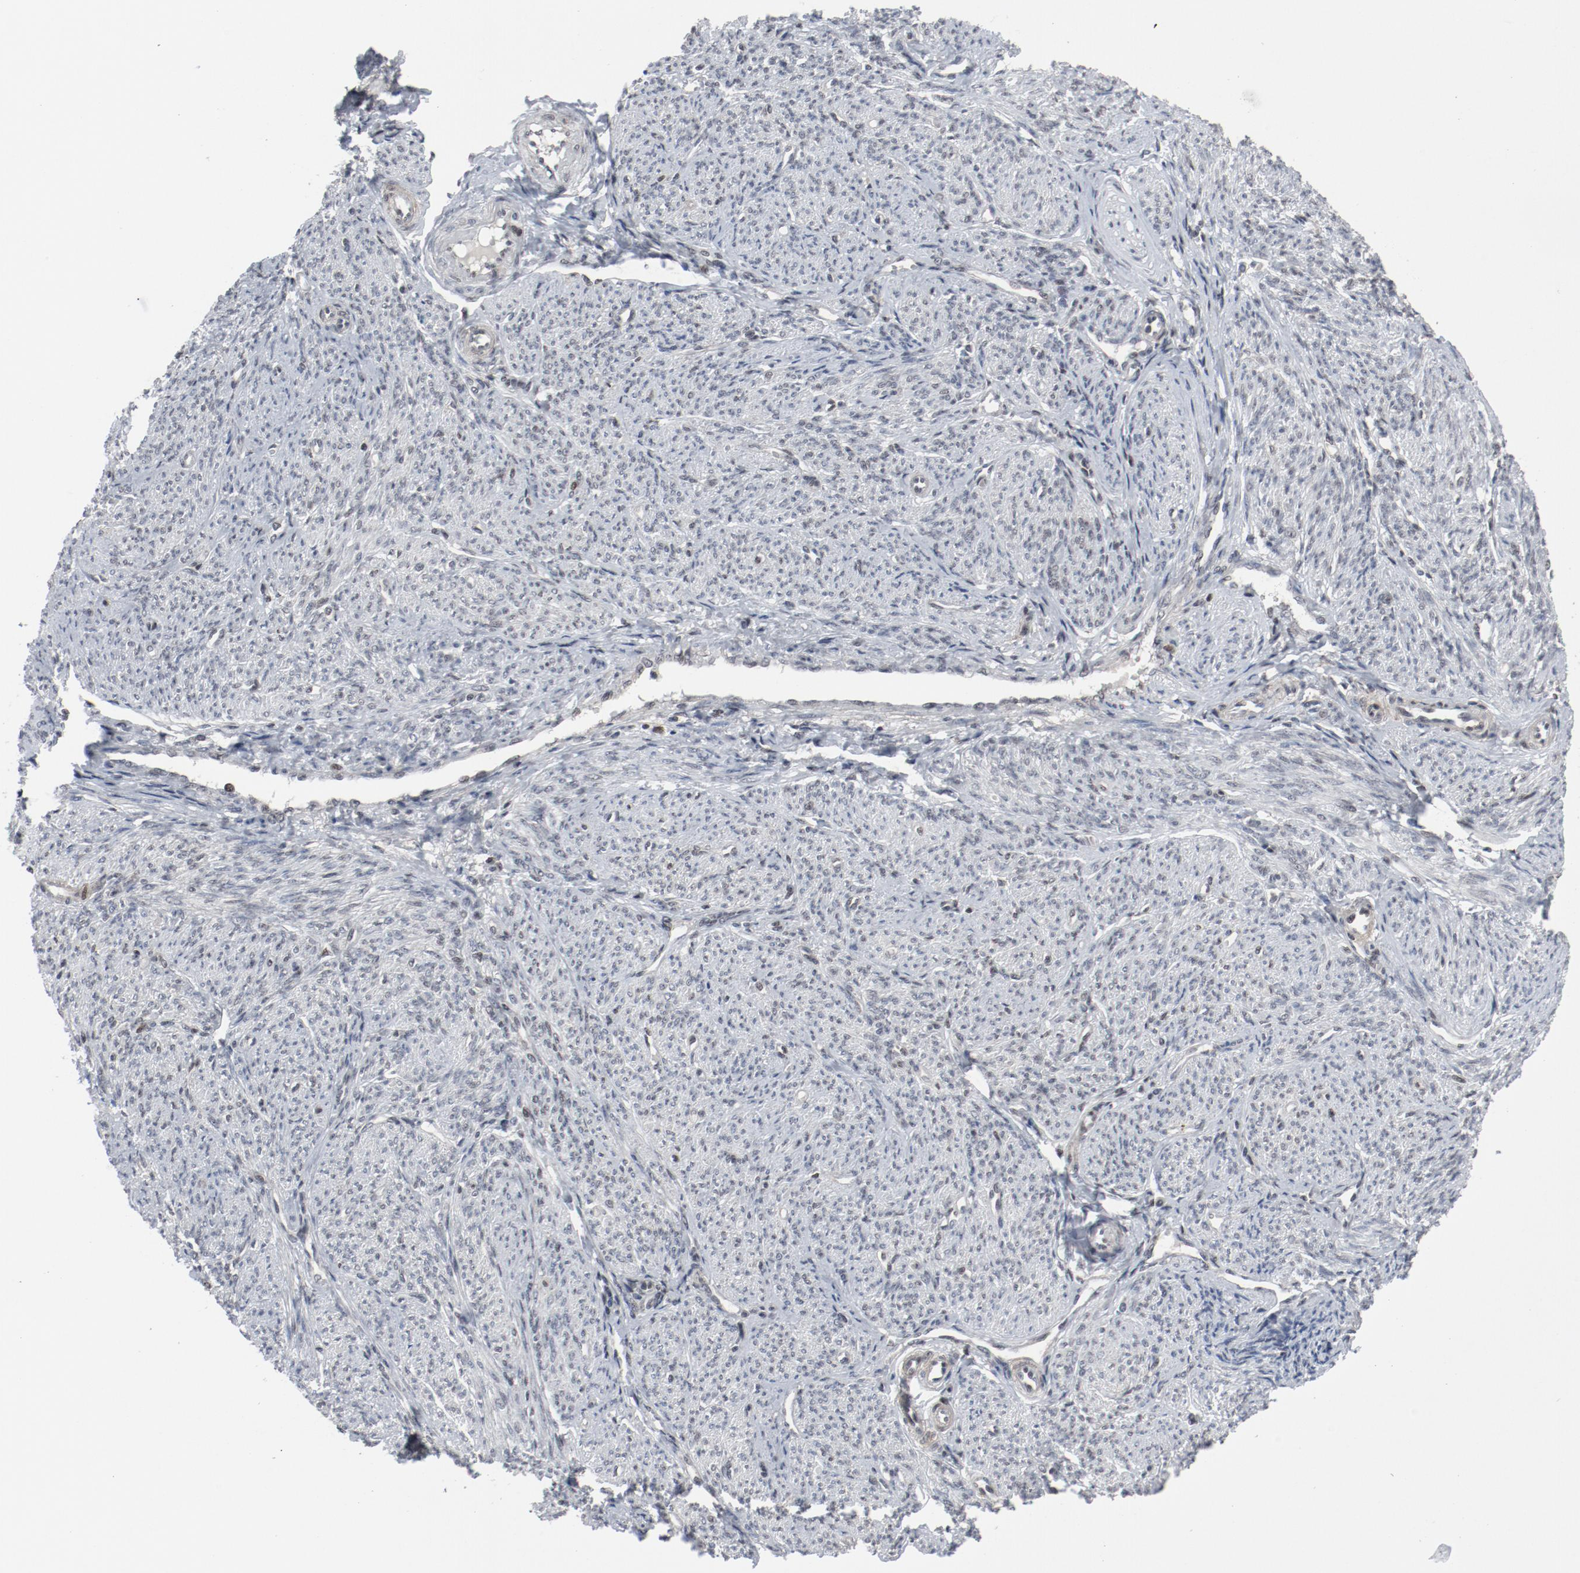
{"staining": {"intensity": "moderate", "quantity": ">75%", "location": "nuclear"}, "tissue": "smooth muscle", "cell_type": "Smooth muscle cells", "image_type": "normal", "snomed": [{"axis": "morphology", "description": "Normal tissue, NOS"}, {"axis": "topography", "description": "Smooth muscle"}], "caption": "Moderate nuclear staining is present in about >75% of smooth muscle cells in benign smooth muscle. The staining is performed using DAB (3,3'-diaminobenzidine) brown chromogen to label protein expression. The nuclei are counter-stained blue using hematoxylin.", "gene": "JMJD6", "patient": {"sex": "female", "age": 65}}